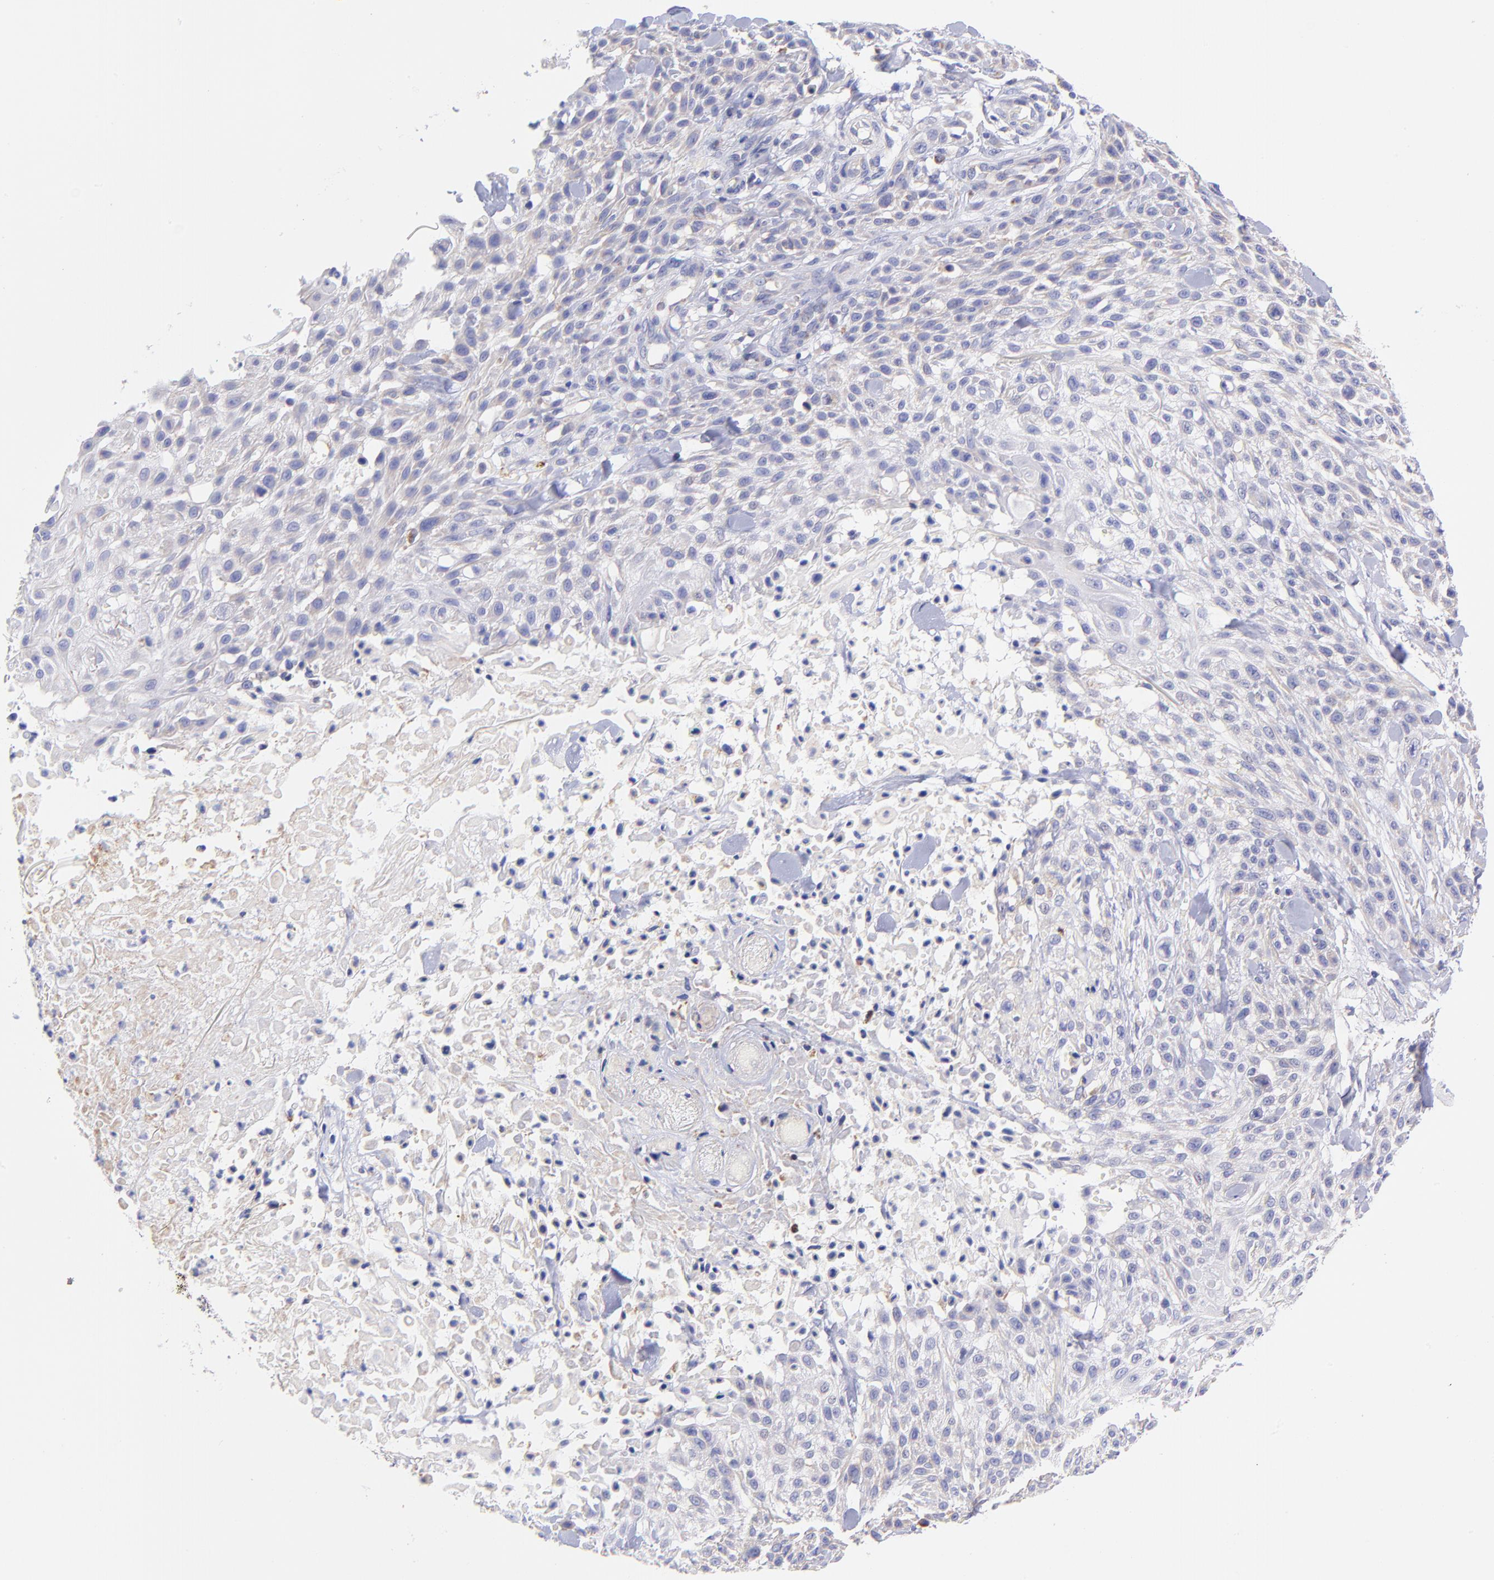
{"staining": {"intensity": "weak", "quantity": "25%-75%", "location": "cytoplasmic/membranous"}, "tissue": "skin cancer", "cell_type": "Tumor cells", "image_type": "cancer", "snomed": [{"axis": "morphology", "description": "Squamous cell carcinoma, NOS"}, {"axis": "topography", "description": "Skin"}], "caption": "This is an image of immunohistochemistry staining of squamous cell carcinoma (skin), which shows weak expression in the cytoplasmic/membranous of tumor cells.", "gene": "NDUFB7", "patient": {"sex": "female", "age": 42}}